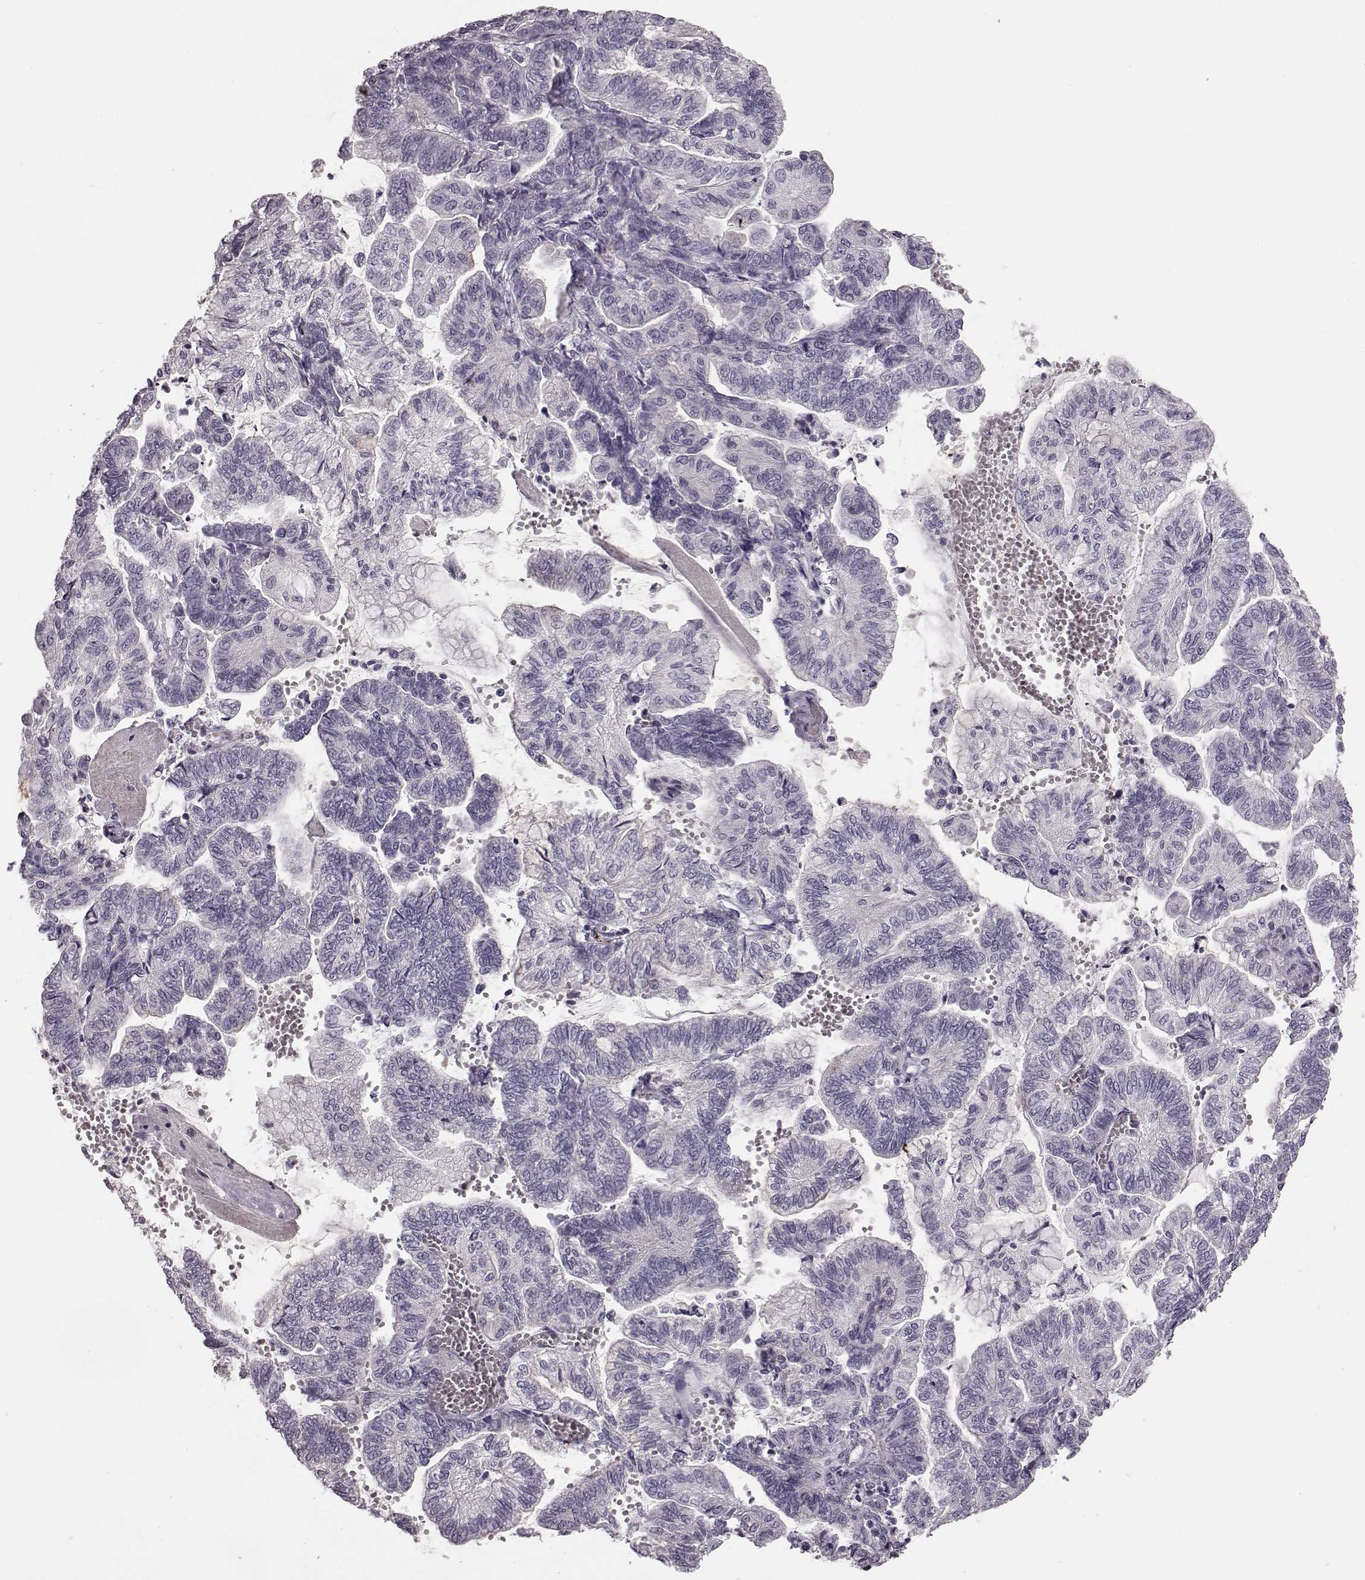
{"staining": {"intensity": "weak", "quantity": "<25%", "location": "cytoplasmic/membranous"}, "tissue": "stomach cancer", "cell_type": "Tumor cells", "image_type": "cancer", "snomed": [{"axis": "morphology", "description": "Adenocarcinoma, NOS"}, {"axis": "topography", "description": "Stomach"}], "caption": "Stomach cancer (adenocarcinoma) stained for a protein using immunohistochemistry (IHC) exhibits no positivity tumor cells.", "gene": "SNTG1", "patient": {"sex": "male", "age": 83}}